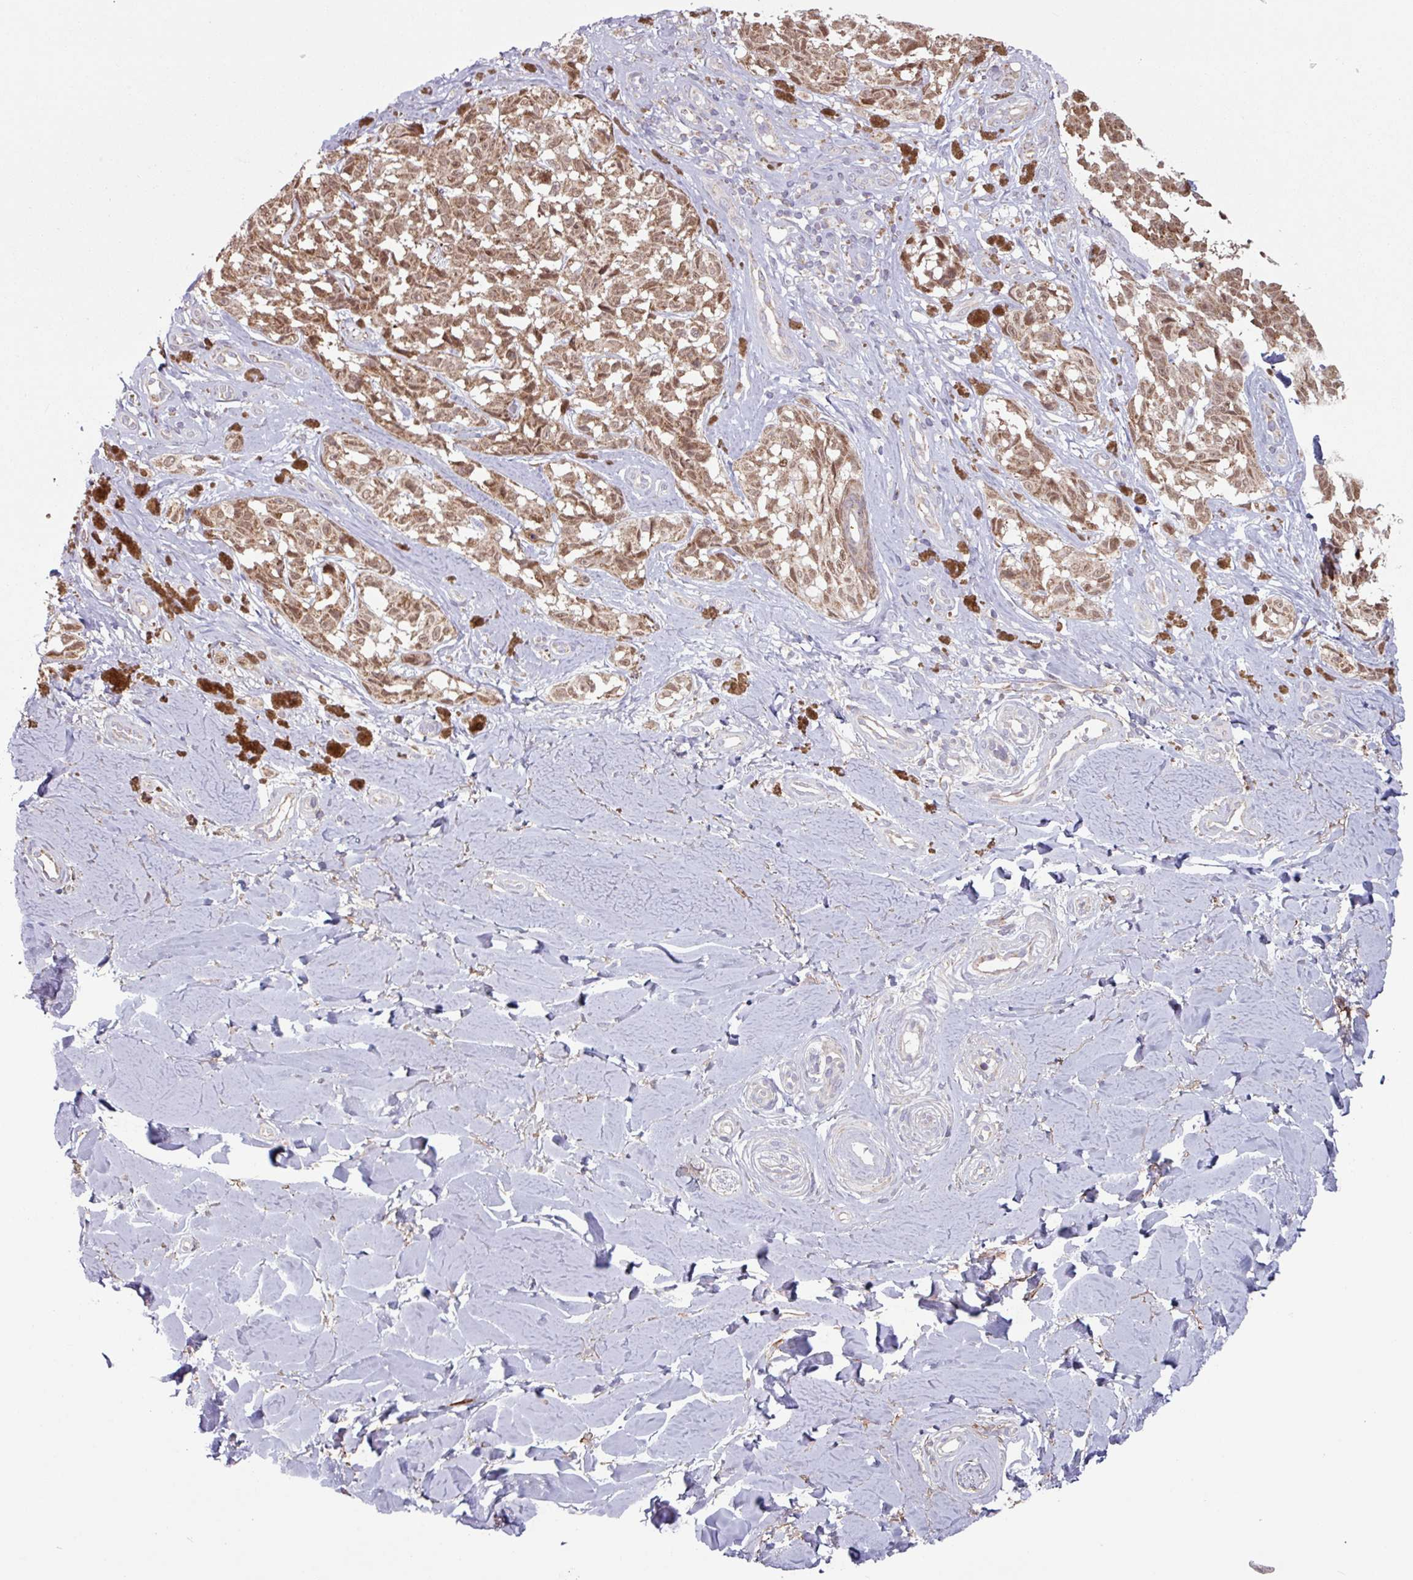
{"staining": {"intensity": "moderate", "quantity": ">75%", "location": "cytoplasmic/membranous"}, "tissue": "melanoma", "cell_type": "Tumor cells", "image_type": "cancer", "snomed": [{"axis": "morphology", "description": "Malignant melanoma, NOS"}, {"axis": "topography", "description": "Skin"}], "caption": "There is medium levels of moderate cytoplasmic/membranous positivity in tumor cells of malignant melanoma, as demonstrated by immunohistochemical staining (brown color).", "gene": "COX7C", "patient": {"sex": "female", "age": 65}}